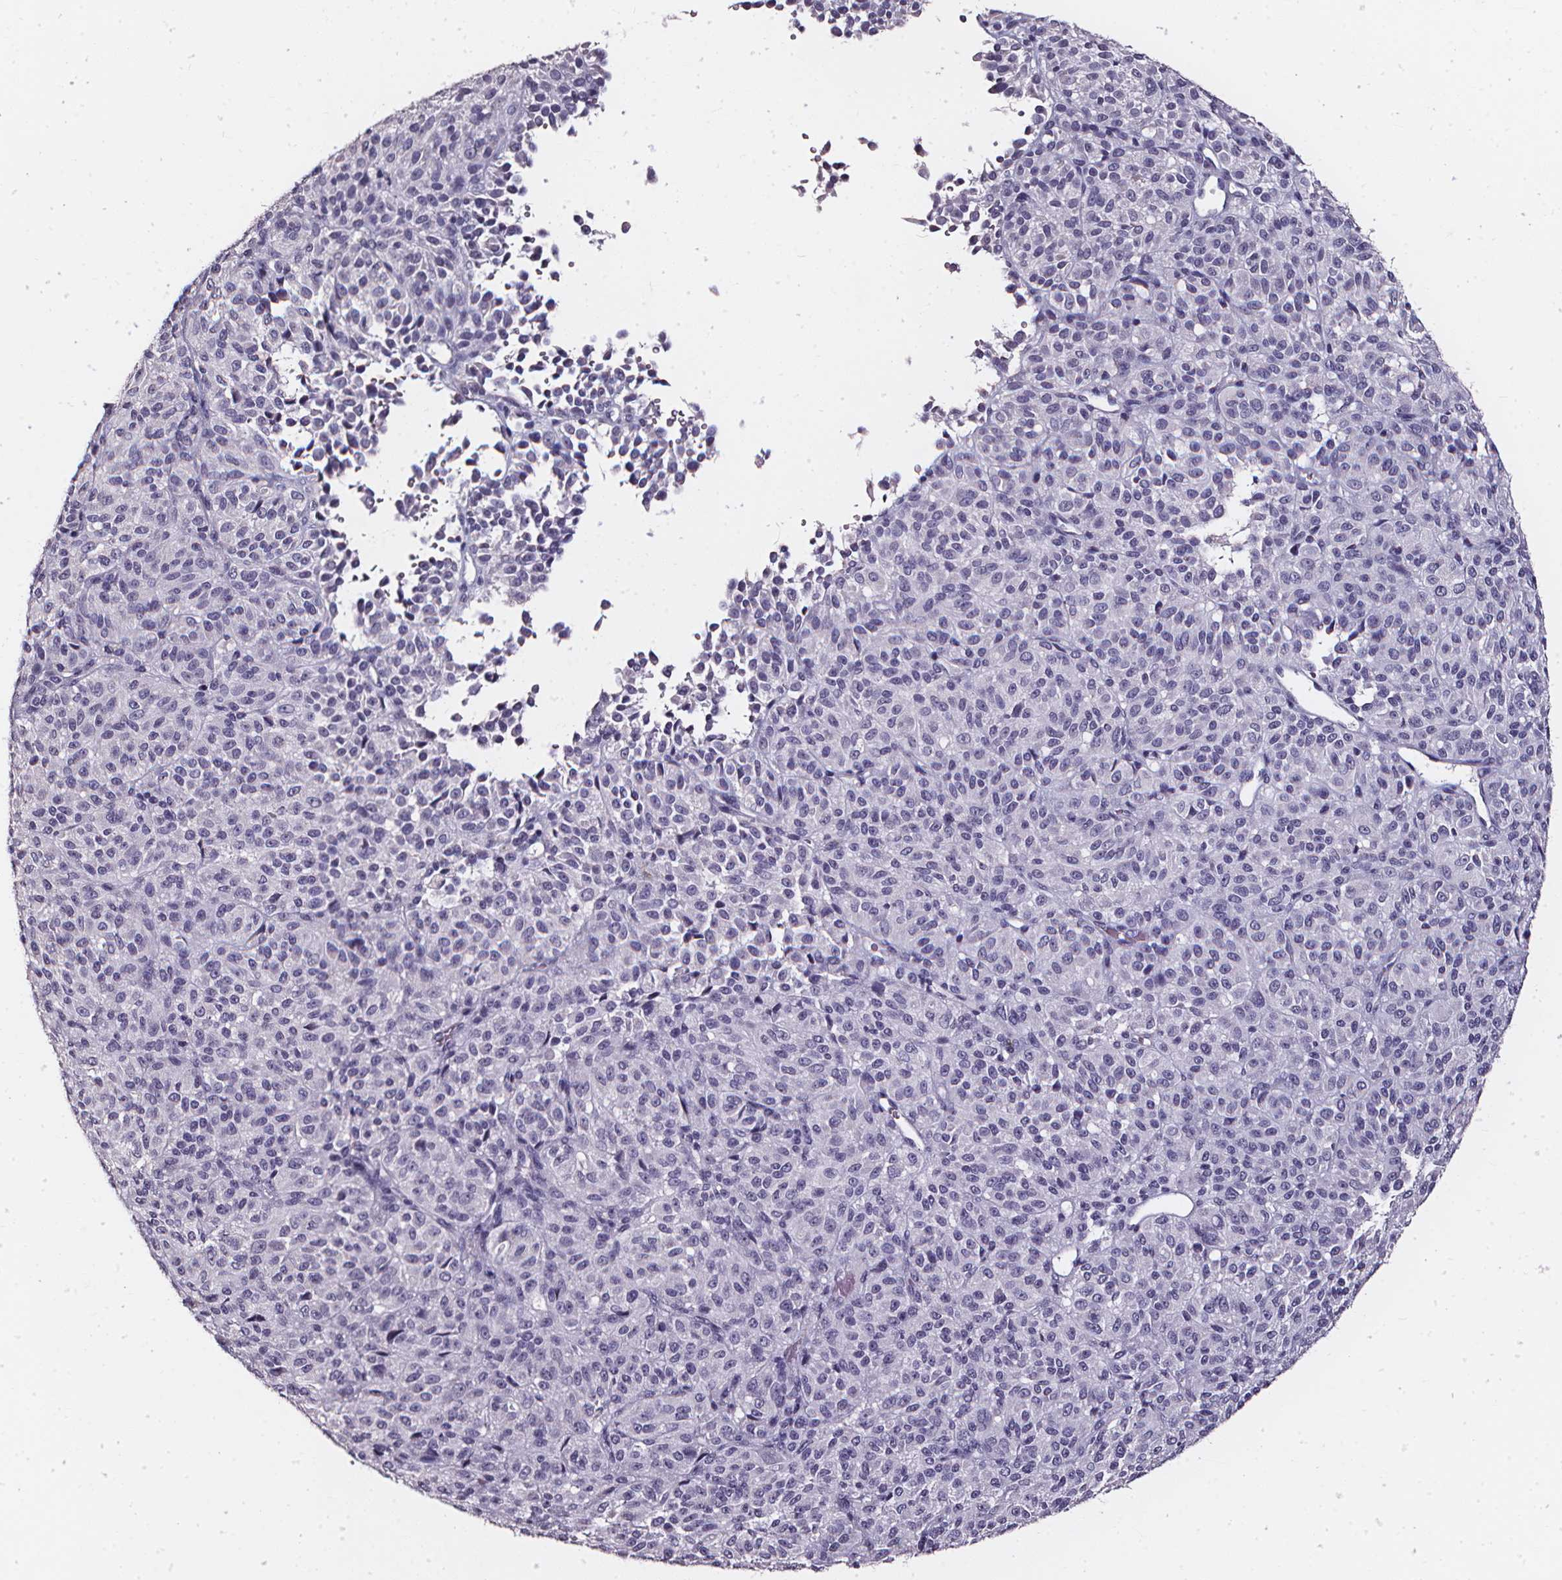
{"staining": {"intensity": "negative", "quantity": "none", "location": "none"}, "tissue": "melanoma", "cell_type": "Tumor cells", "image_type": "cancer", "snomed": [{"axis": "morphology", "description": "Malignant melanoma, Metastatic site"}, {"axis": "topography", "description": "Brain"}], "caption": "This is a image of immunohistochemistry staining of melanoma, which shows no staining in tumor cells.", "gene": "DEFA5", "patient": {"sex": "female", "age": 56}}